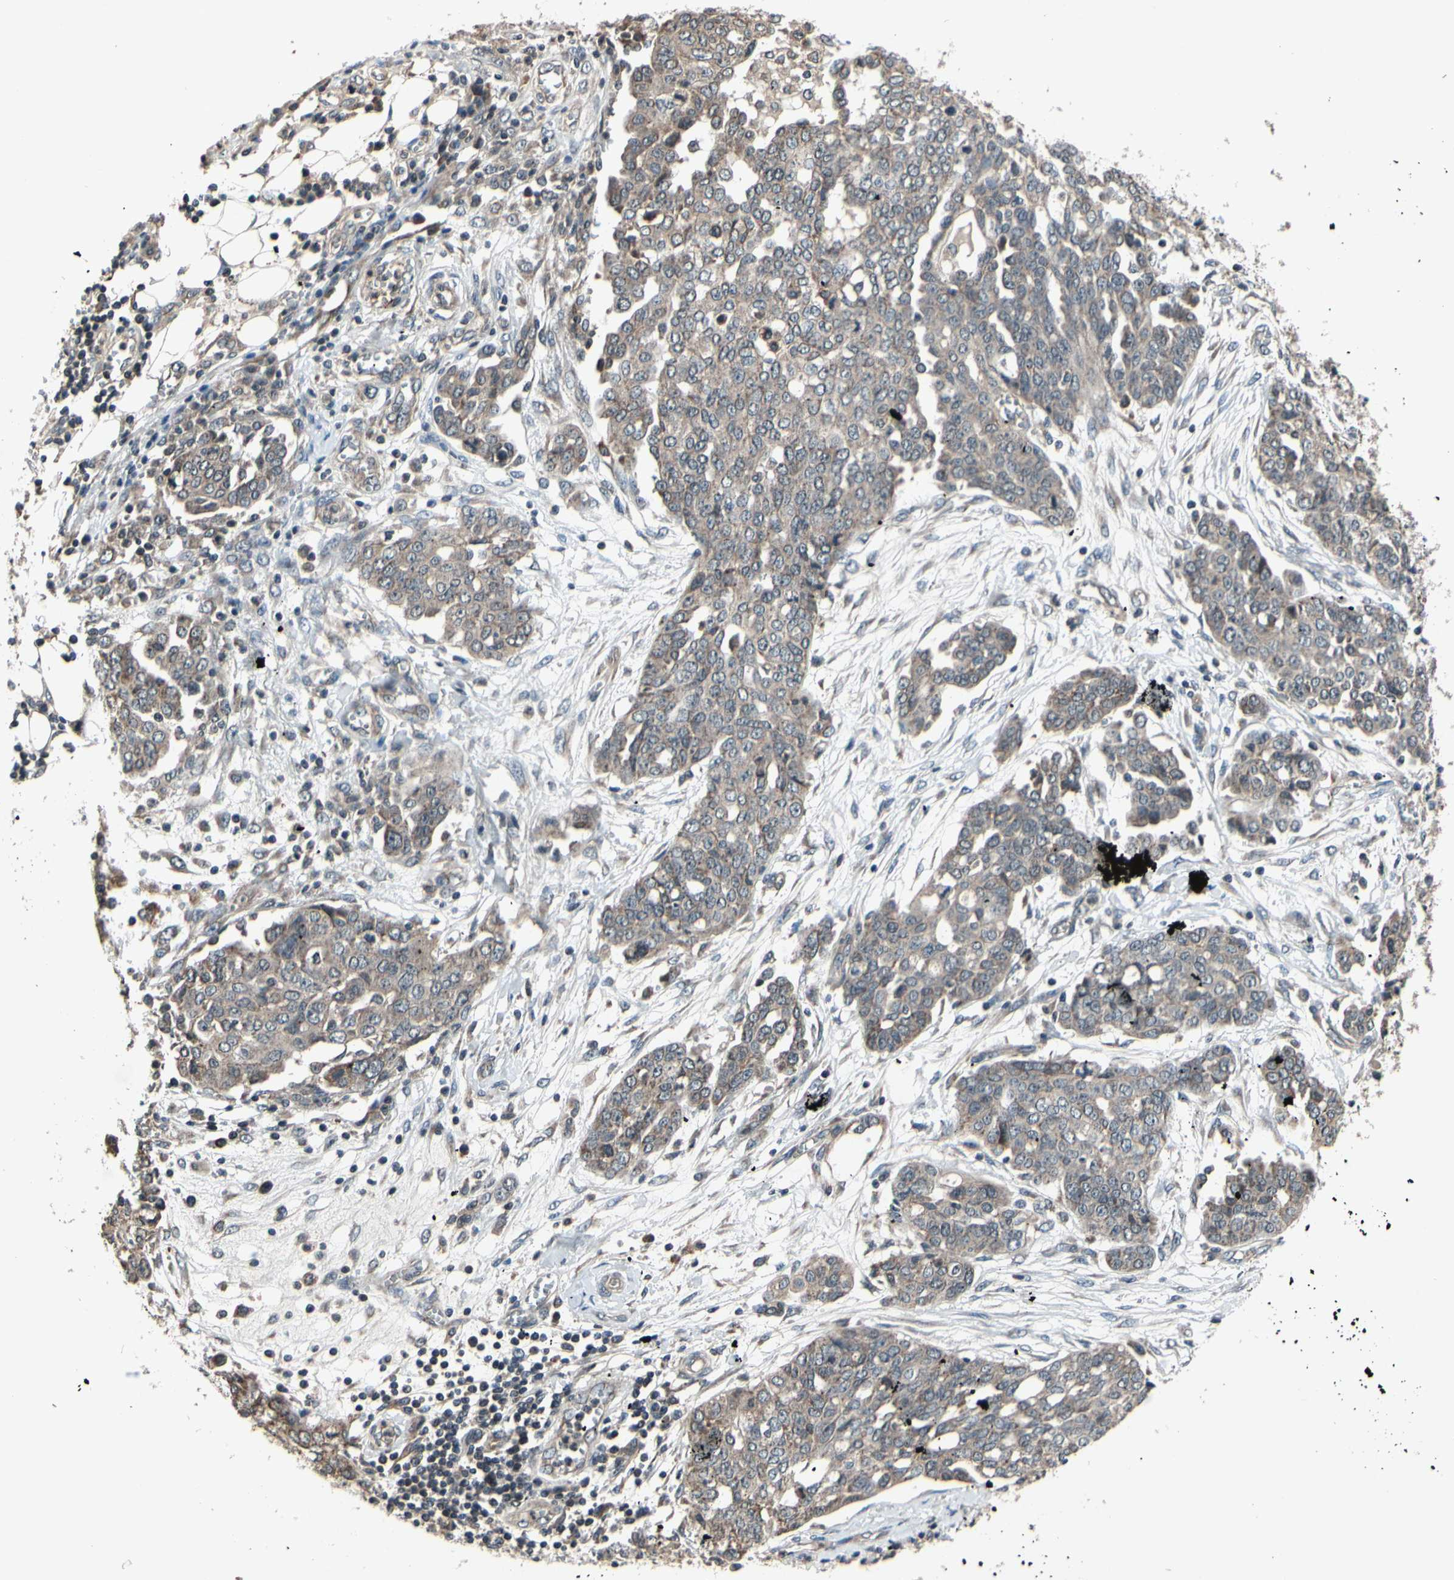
{"staining": {"intensity": "weak", "quantity": ">75%", "location": "cytoplasmic/membranous"}, "tissue": "ovarian cancer", "cell_type": "Tumor cells", "image_type": "cancer", "snomed": [{"axis": "morphology", "description": "Cystadenocarcinoma, serous, NOS"}, {"axis": "topography", "description": "Soft tissue"}, {"axis": "topography", "description": "Ovary"}], "caption": "Serous cystadenocarcinoma (ovarian) was stained to show a protein in brown. There is low levels of weak cytoplasmic/membranous staining in approximately >75% of tumor cells.", "gene": "MBTPS2", "patient": {"sex": "female", "age": 57}}